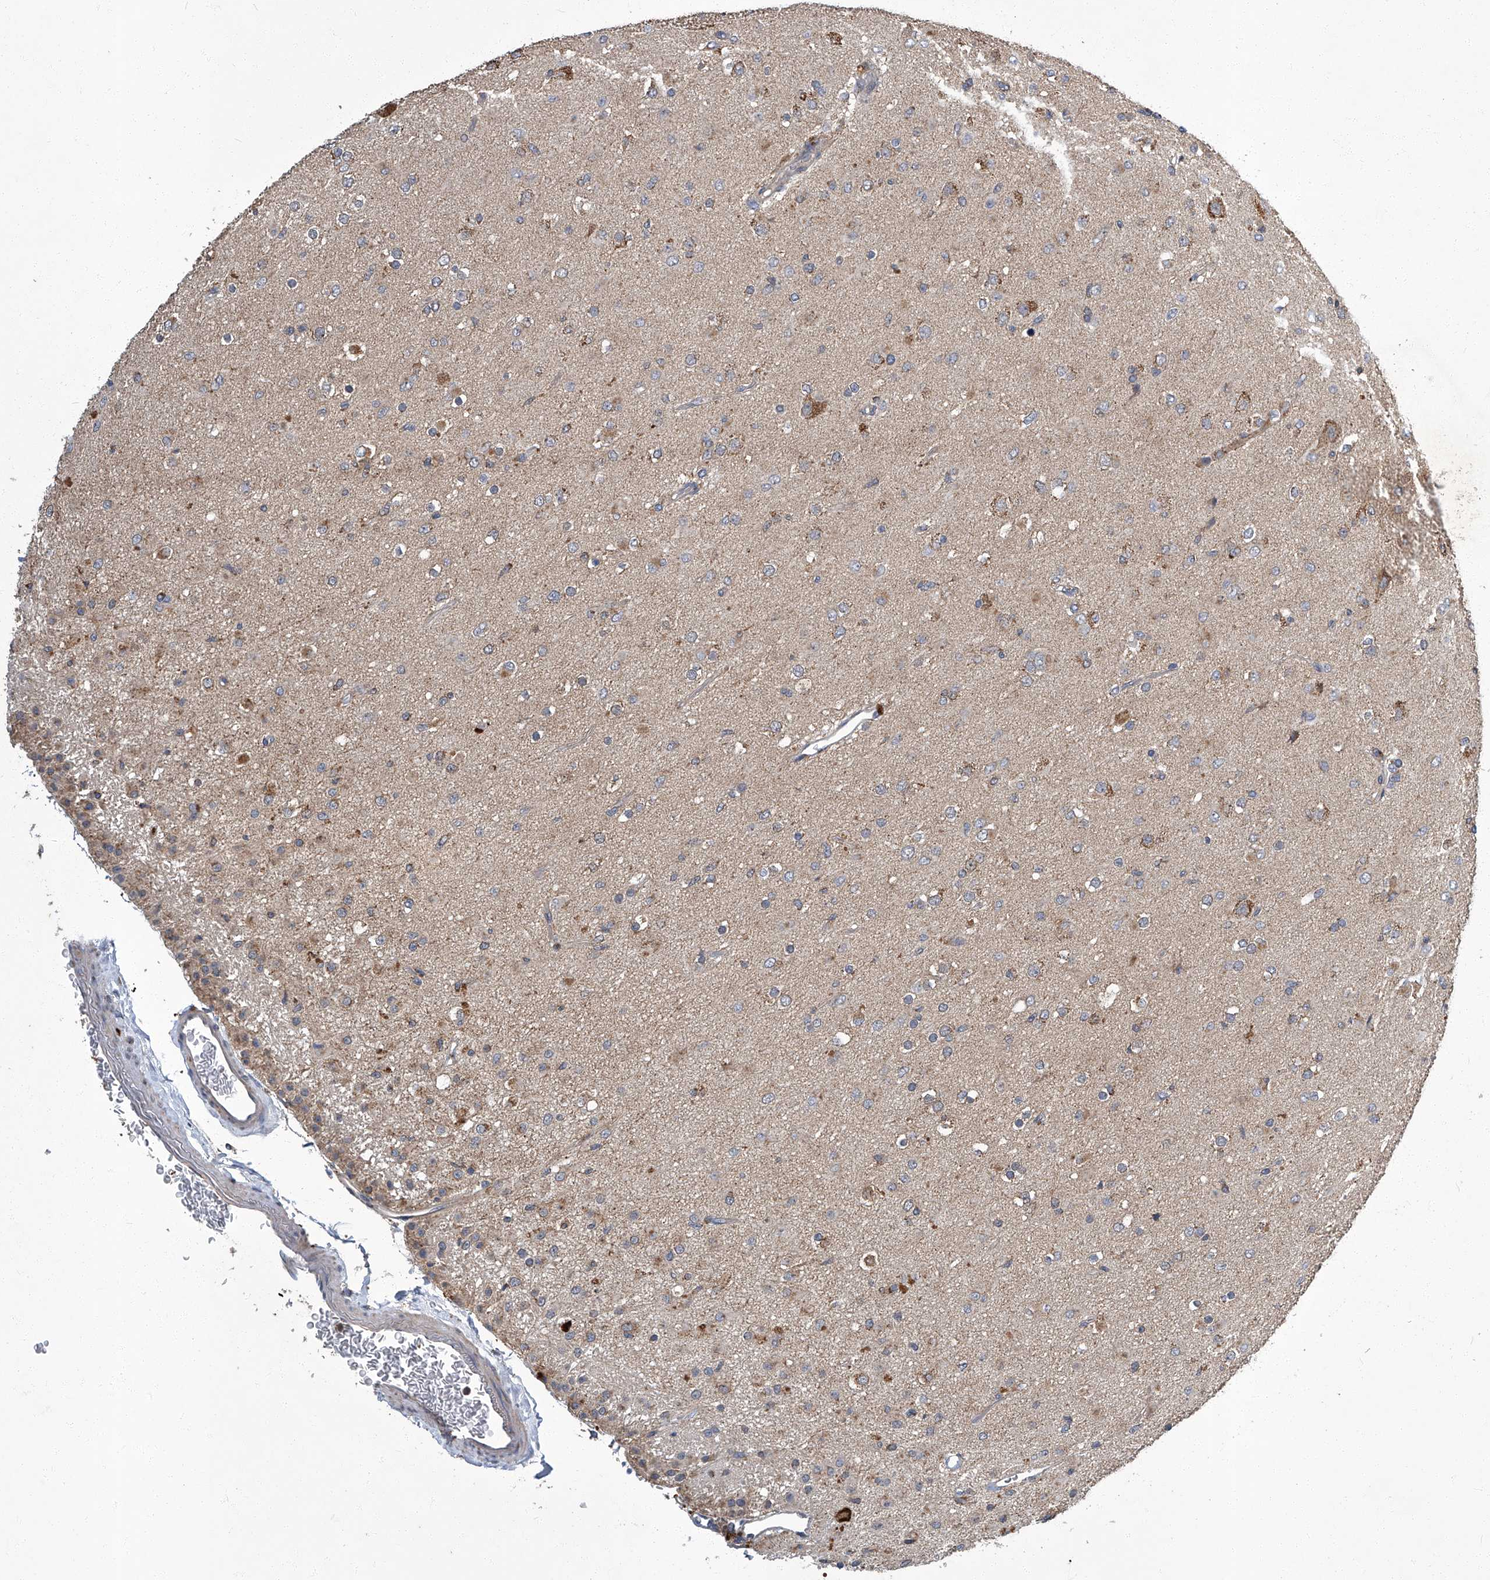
{"staining": {"intensity": "negative", "quantity": "none", "location": "none"}, "tissue": "glioma", "cell_type": "Tumor cells", "image_type": "cancer", "snomed": [{"axis": "morphology", "description": "Glioma, malignant, Low grade"}, {"axis": "topography", "description": "Brain"}], "caption": "Tumor cells are negative for brown protein staining in glioma.", "gene": "TNFRSF13B", "patient": {"sex": "male", "age": 65}}